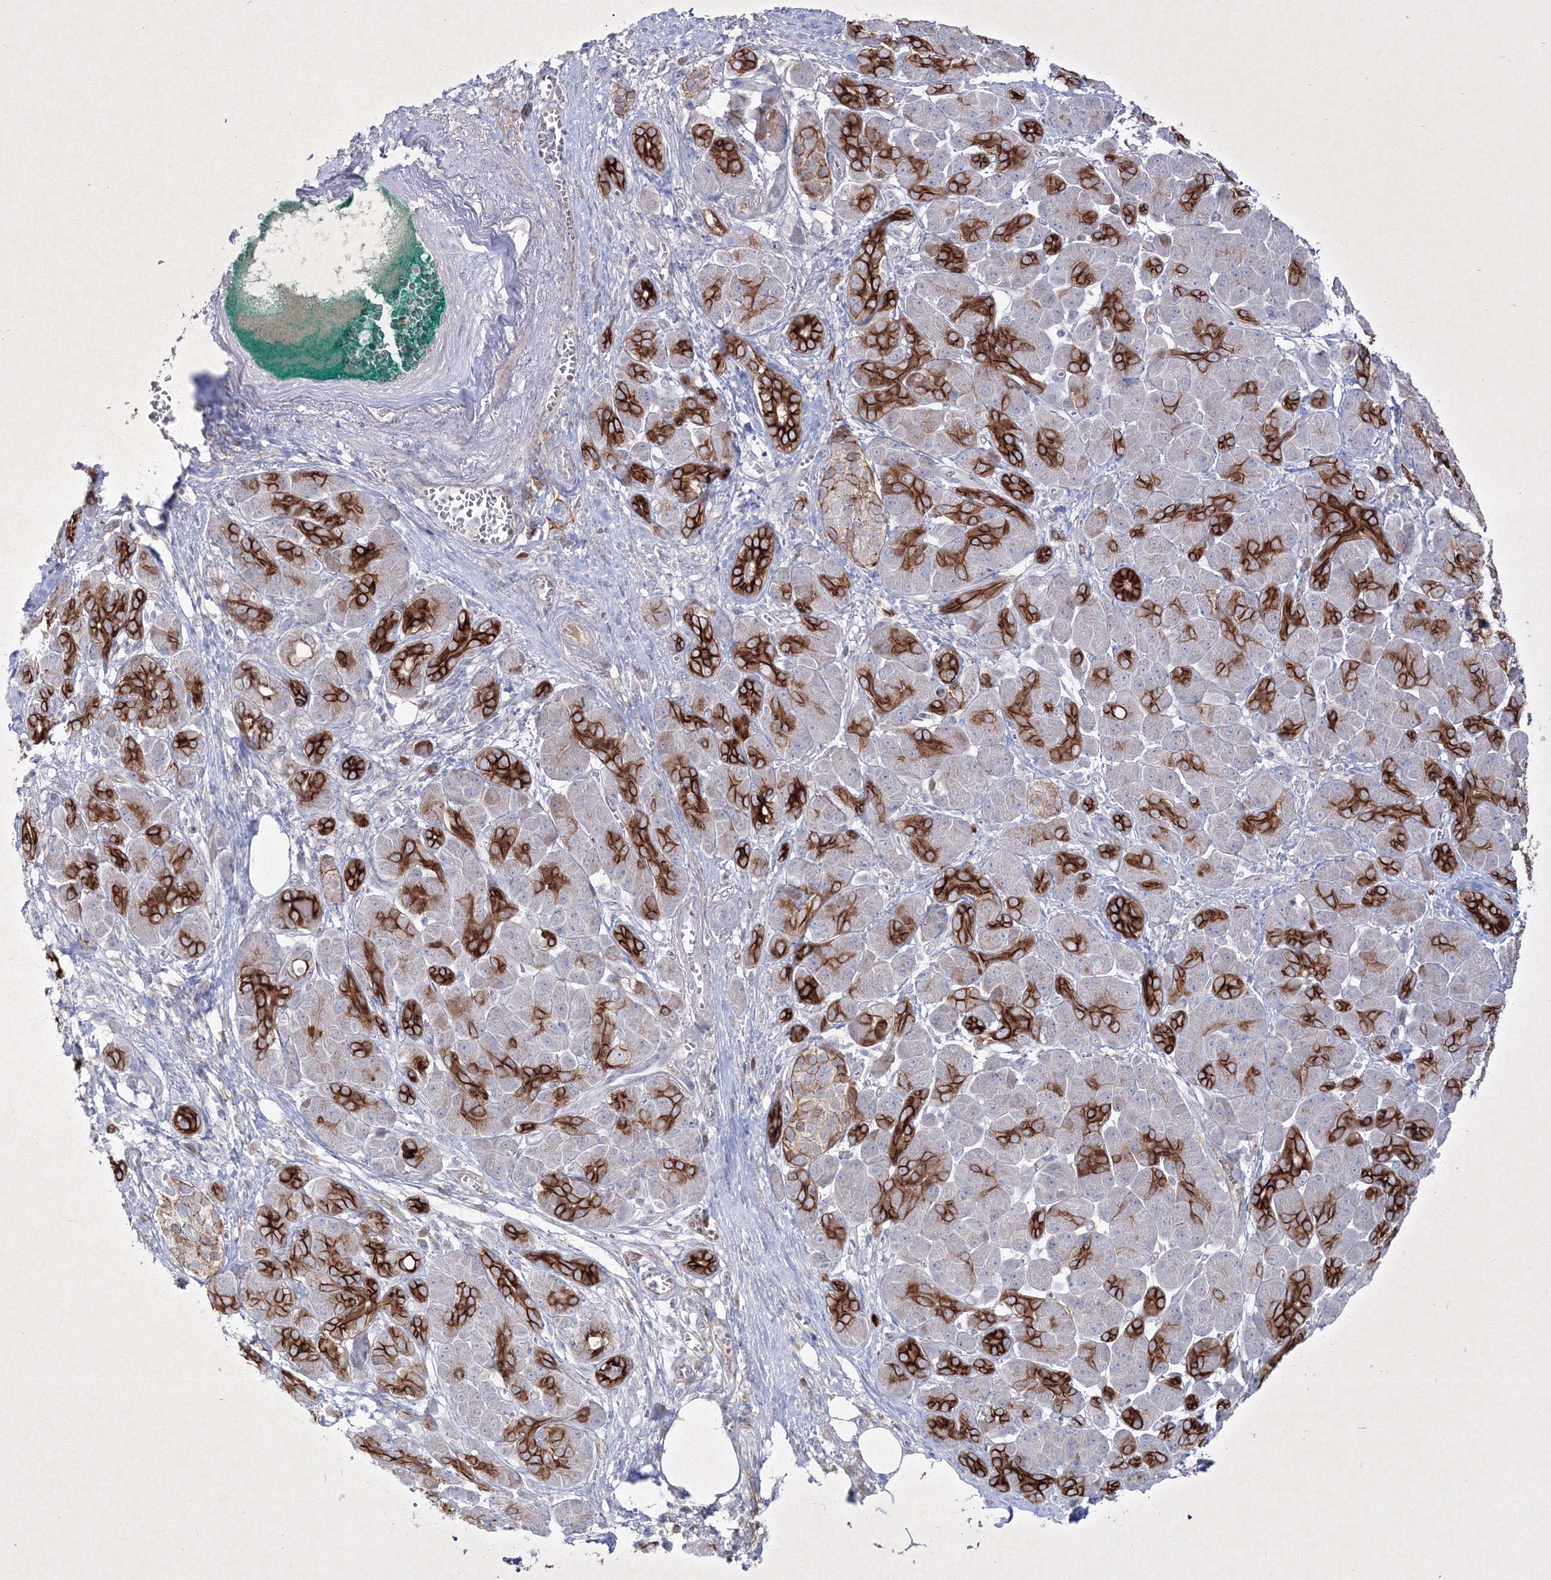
{"staining": {"intensity": "strong", "quantity": ">75%", "location": "cytoplasmic/membranous"}, "tissue": "pancreatic cancer", "cell_type": "Tumor cells", "image_type": "cancer", "snomed": [{"axis": "morphology", "description": "Adenocarcinoma, NOS"}, {"axis": "topography", "description": "Pancreas"}], "caption": "An immunohistochemistry (IHC) photomicrograph of neoplastic tissue is shown. Protein staining in brown shows strong cytoplasmic/membranous positivity in adenocarcinoma (pancreatic) within tumor cells.", "gene": "TMEM139", "patient": {"sex": "male", "age": 78}}